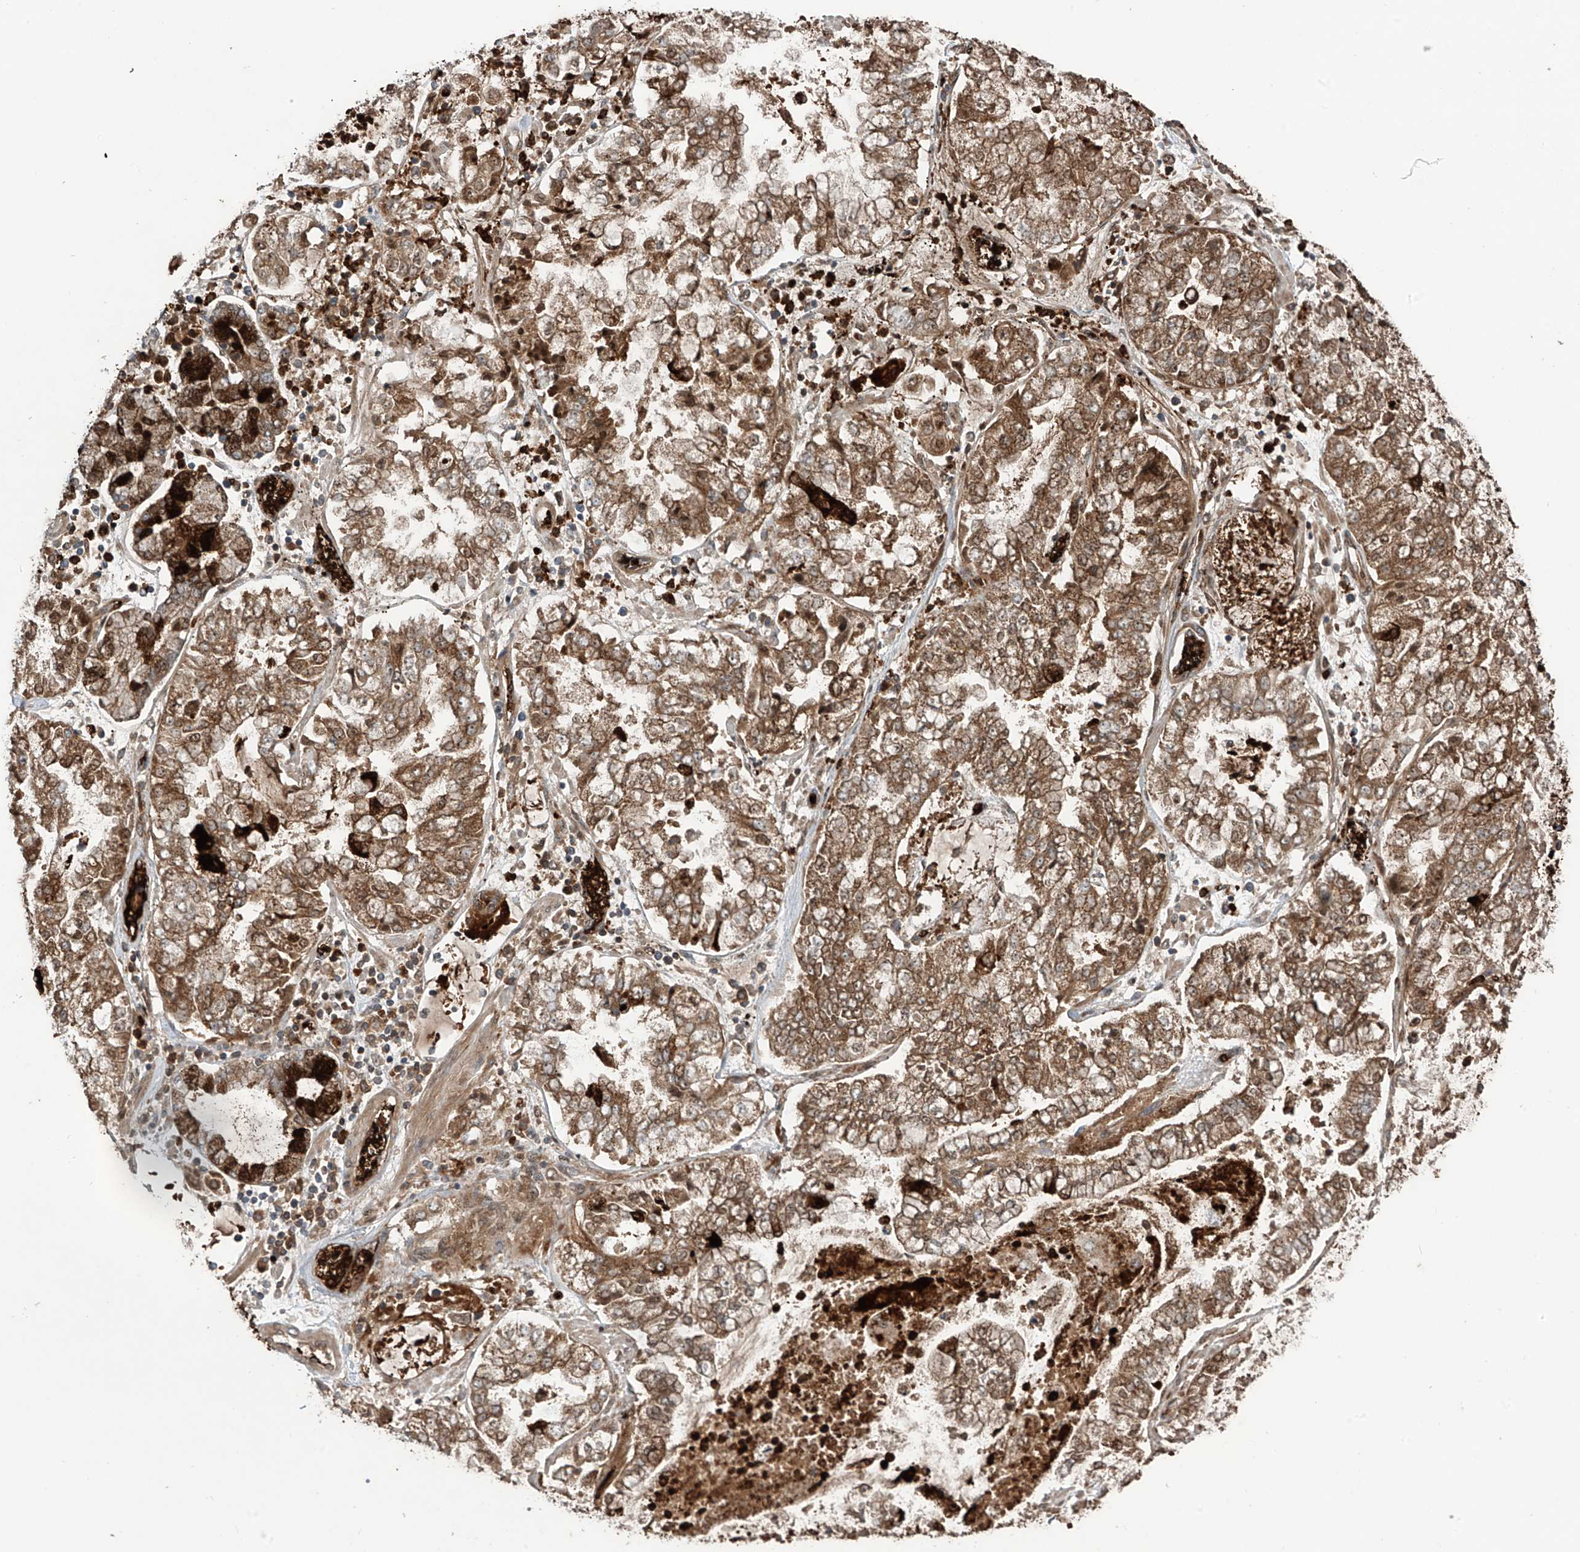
{"staining": {"intensity": "moderate", "quantity": ">75%", "location": "cytoplasmic/membranous,nuclear"}, "tissue": "stomach cancer", "cell_type": "Tumor cells", "image_type": "cancer", "snomed": [{"axis": "morphology", "description": "Adenocarcinoma, NOS"}, {"axis": "topography", "description": "Stomach"}], "caption": "Immunohistochemistry (IHC) (DAB (3,3'-diaminobenzidine)) staining of stomach cancer (adenocarcinoma) shows moderate cytoplasmic/membranous and nuclear protein positivity in approximately >75% of tumor cells.", "gene": "ZDHHC9", "patient": {"sex": "male", "age": 76}}